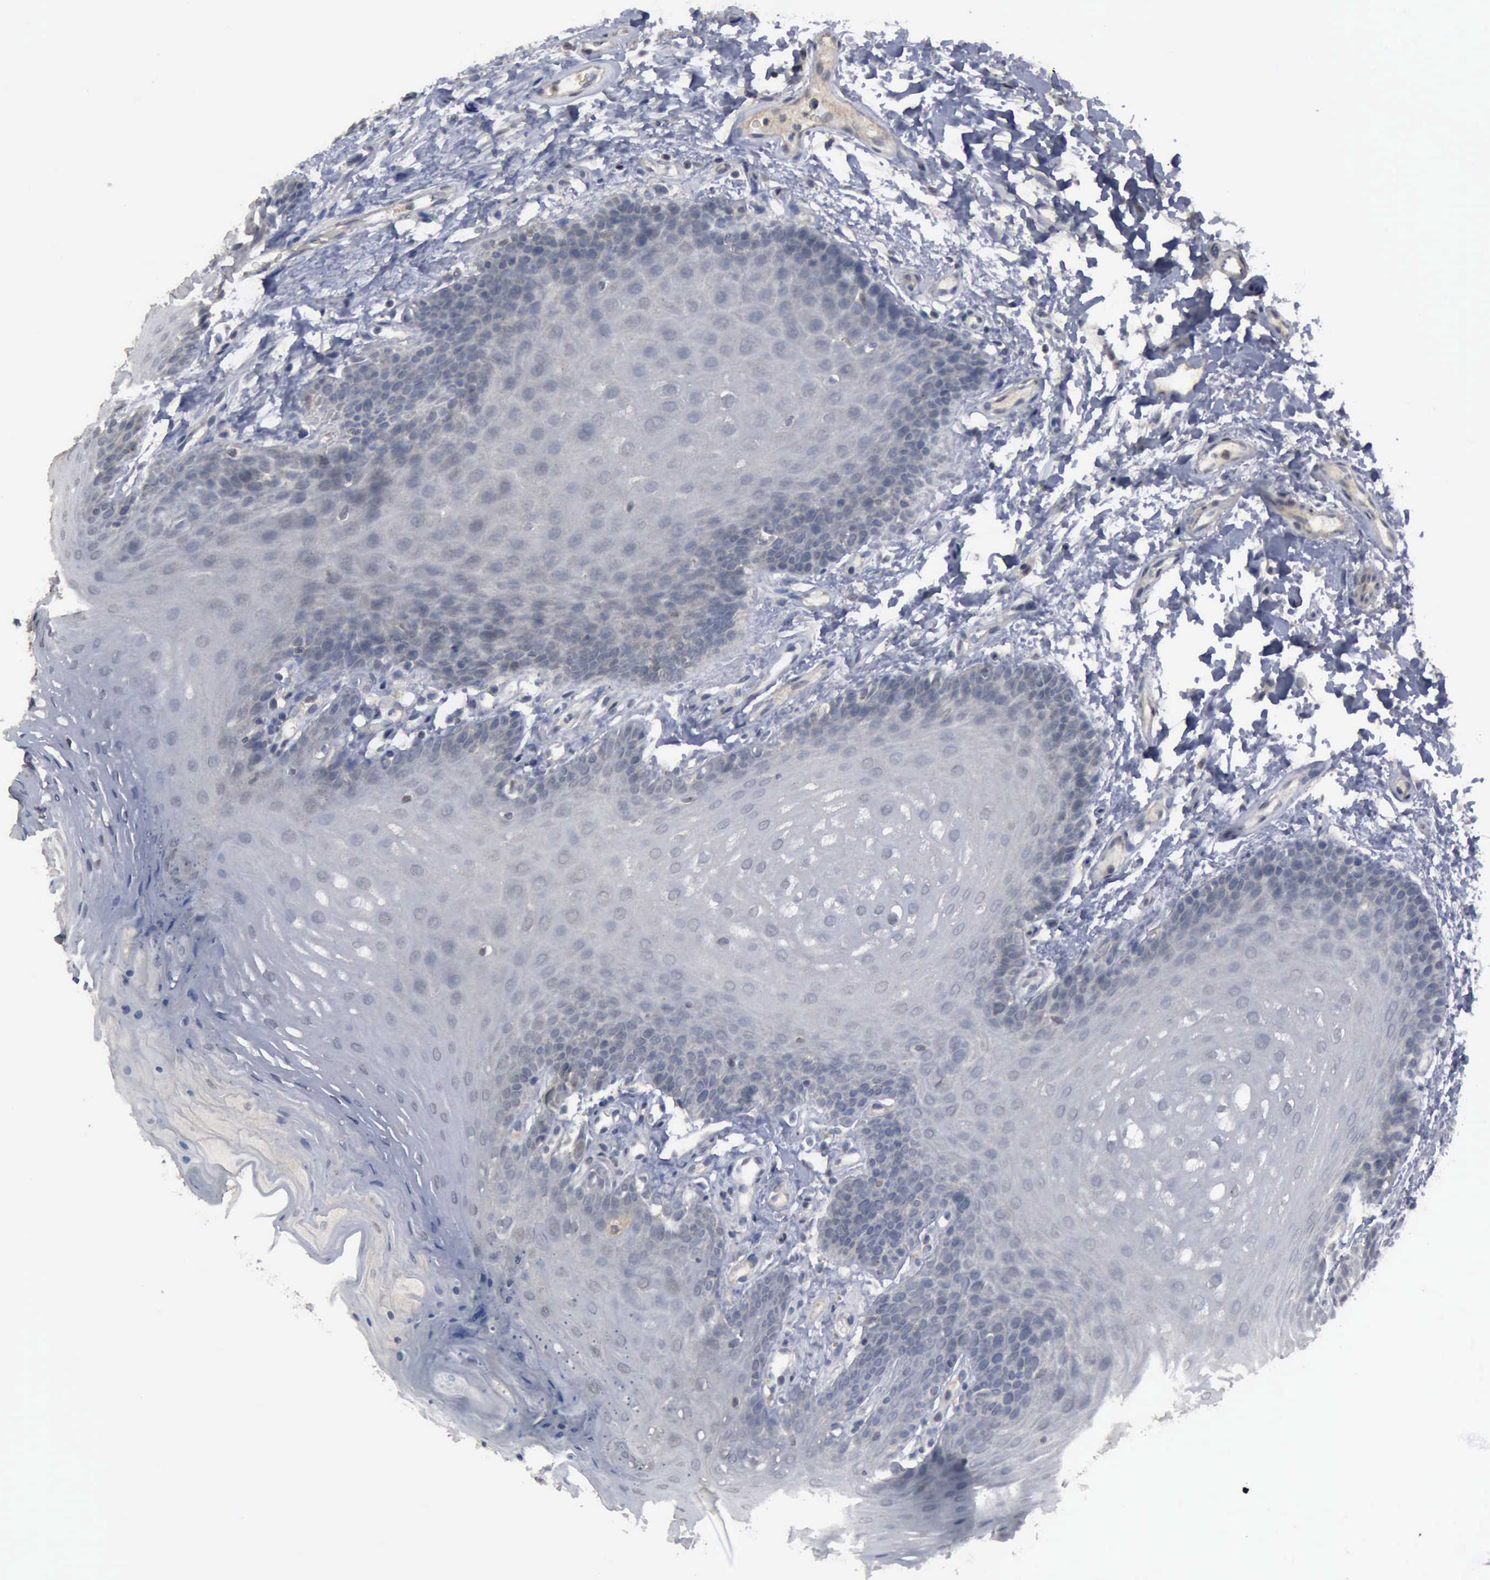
{"staining": {"intensity": "negative", "quantity": "none", "location": "none"}, "tissue": "oral mucosa", "cell_type": "Squamous epithelial cells", "image_type": "normal", "snomed": [{"axis": "morphology", "description": "Normal tissue, NOS"}, {"axis": "topography", "description": "Oral tissue"}], "caption": "High magnification brightfield microscopy of unremarkable oral mucosa stained with DAB (3,3'-diaminobenzidine) (brown) and counterstained with hematoxylin (blue): squamous epithelial cells show no significant expression.", "gene": "MYO18B", "patient": {"sex": "male", "age": 62}}